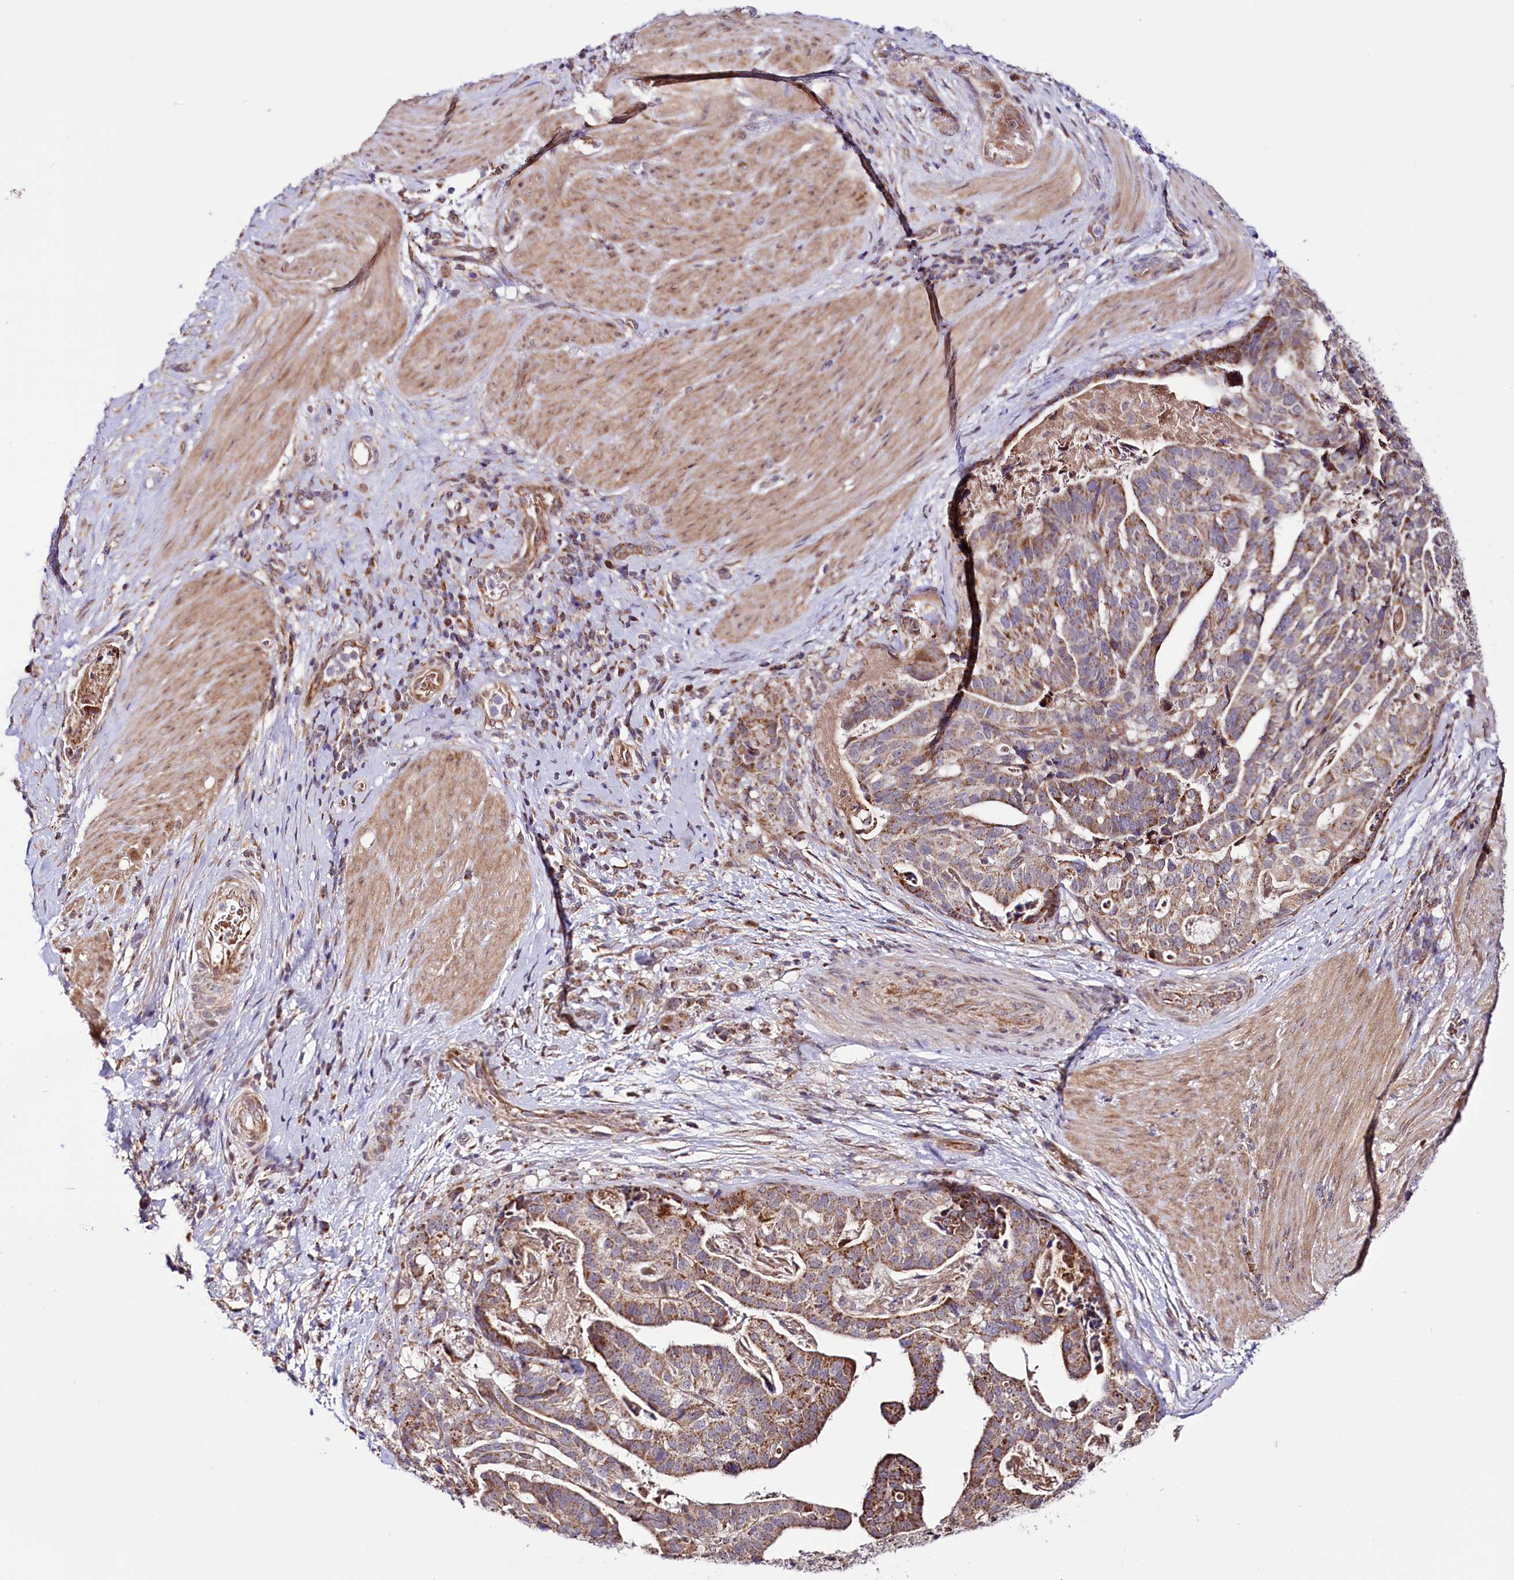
{"staining": {"intensity": "moderate", "quantity": ">75%", "location": "cytoplasmic/membranous"}, "tissue": "stomach cancer", "cell_type": "Tumor cells", "image_type": "cancer", "snomed": [{"axis": "morphology", "description": "Adenocarcinoma, NOS"}, {"axis": "topography", "description": "Stomach"}], "caption": "Brown immunohistochemical staining in human stomach cancer exhibits moderate cytoplasmic/membranous staining in approximately >75% of tumor cells. (Stains: DAB (3,3'-diaminobenzidine) in brown, nuclei in blue, Microscopy: brightfield microscopy at high magnification).", "gene": "ST7", "patient": {"sex": "male", "age": 48}}